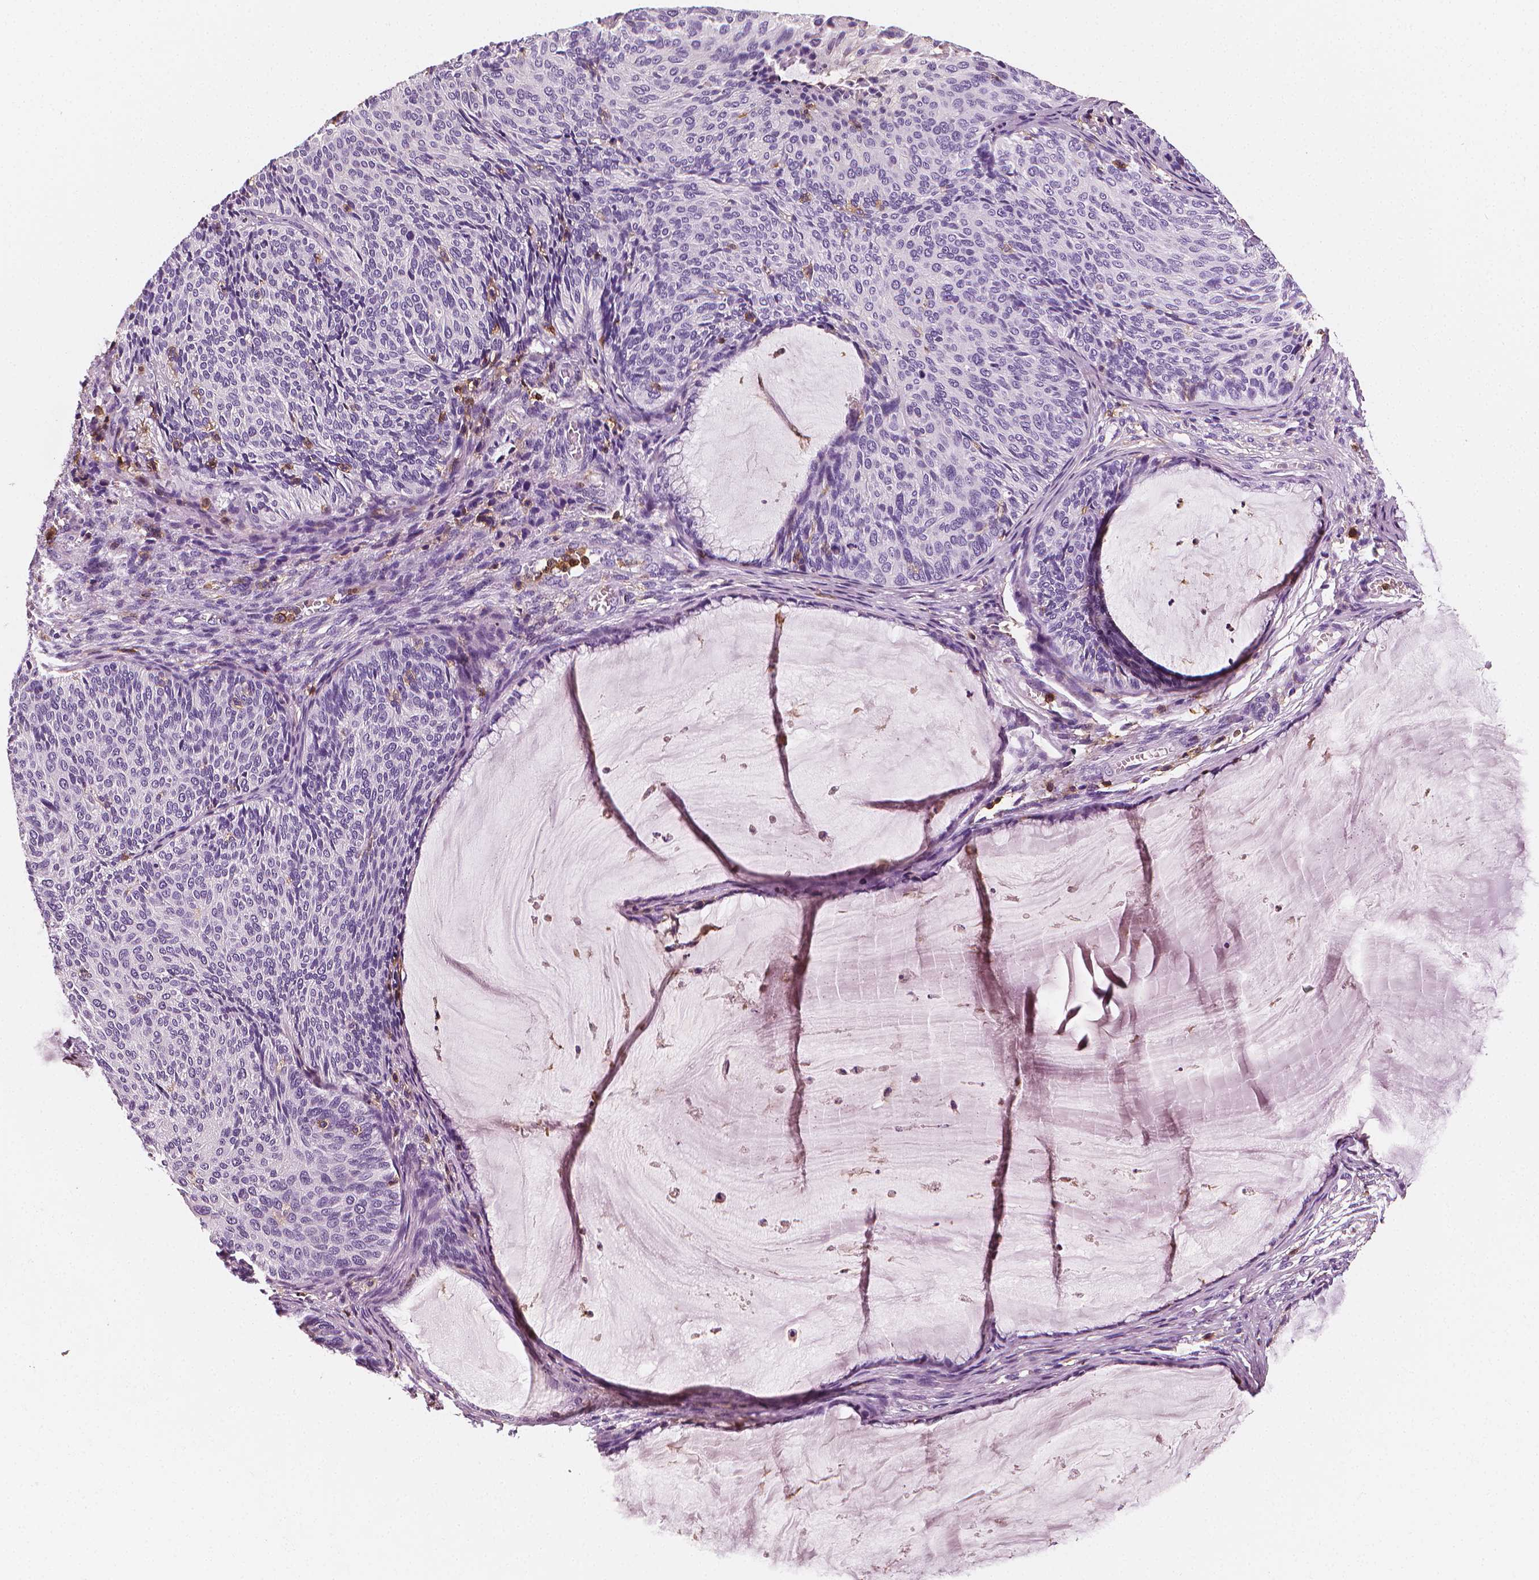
{"staining": {"intensity": "negative", "quantity": "none", "location": "none"}, "tissue": "cervical cancer", "cell_type": "Tumor cells", "image_type": "cancer", "snomed": [{"axis": "morphology", "description": "Squamous cell carcinoma, NOS"}, {"axis": "topography", "description": "Cervix"}], "caption": "This is a histopathology image of immunohistochemistry (IHC) staining of squamous cell carcinoma (cervical), which shows no positivity in tumor cells. Nuclei are stained in blue.", "gene": "PTPRC", "patient": {"sex": "female", "age": 36}}